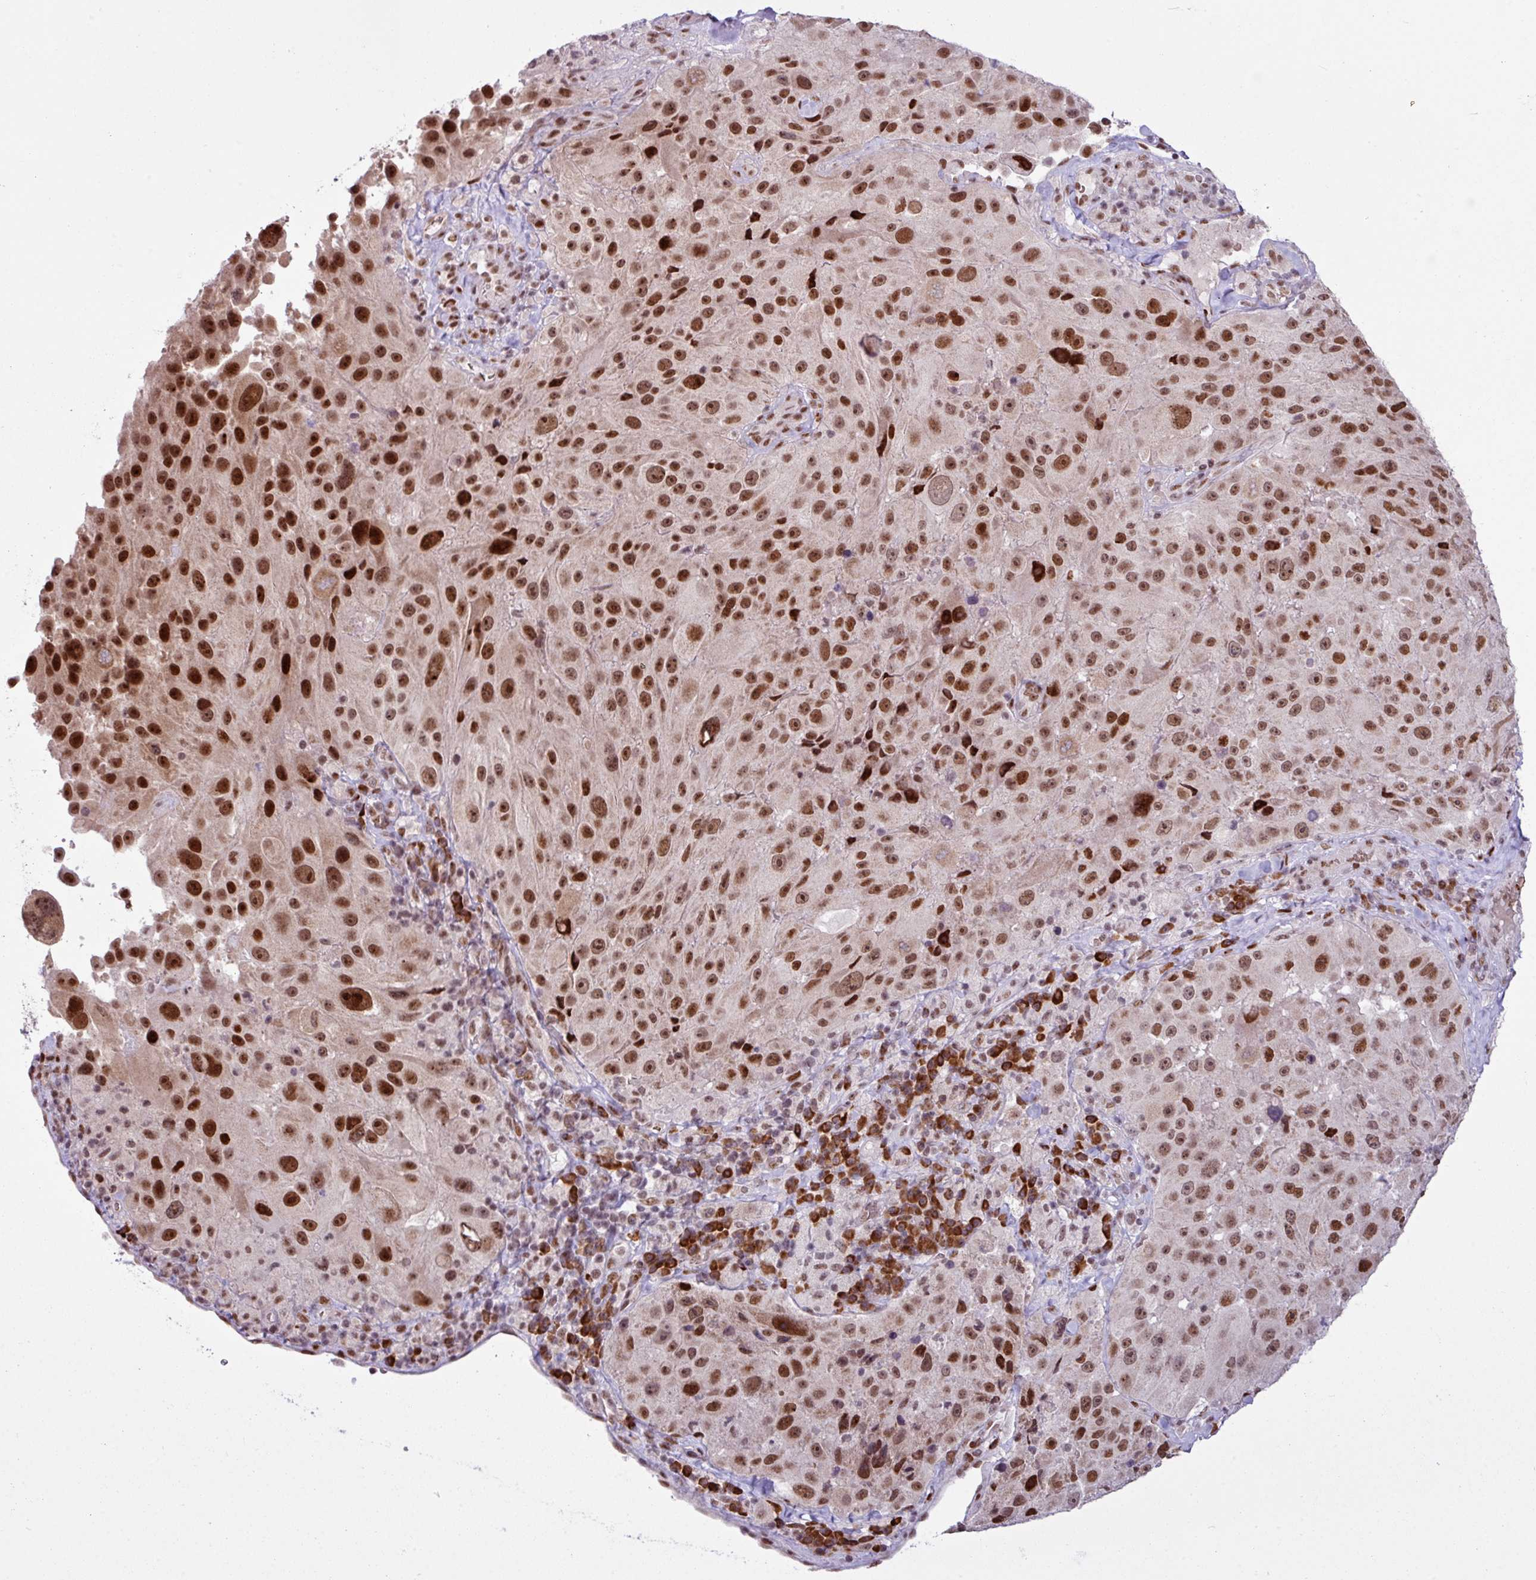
{"staining": {"intensity": "strong", "quantity": ">75%", "location": "nuclear"}, "tissue": "melanoma", "cell_type": "Tumor cells", "image_type": "cancer", "snomed": [{"axis": "morphology", "description": "Malignant melanoma, Metastatic site"}, {"axis": "topography", "description": "Lymph node"}], "caption": "Brown immunohistochemical staining in melanoma reveals strong nuclear staining in approximately >75% of tumor cells.", "gene": "PRDM5", "patient": {"sex": "male", "age": 62}}